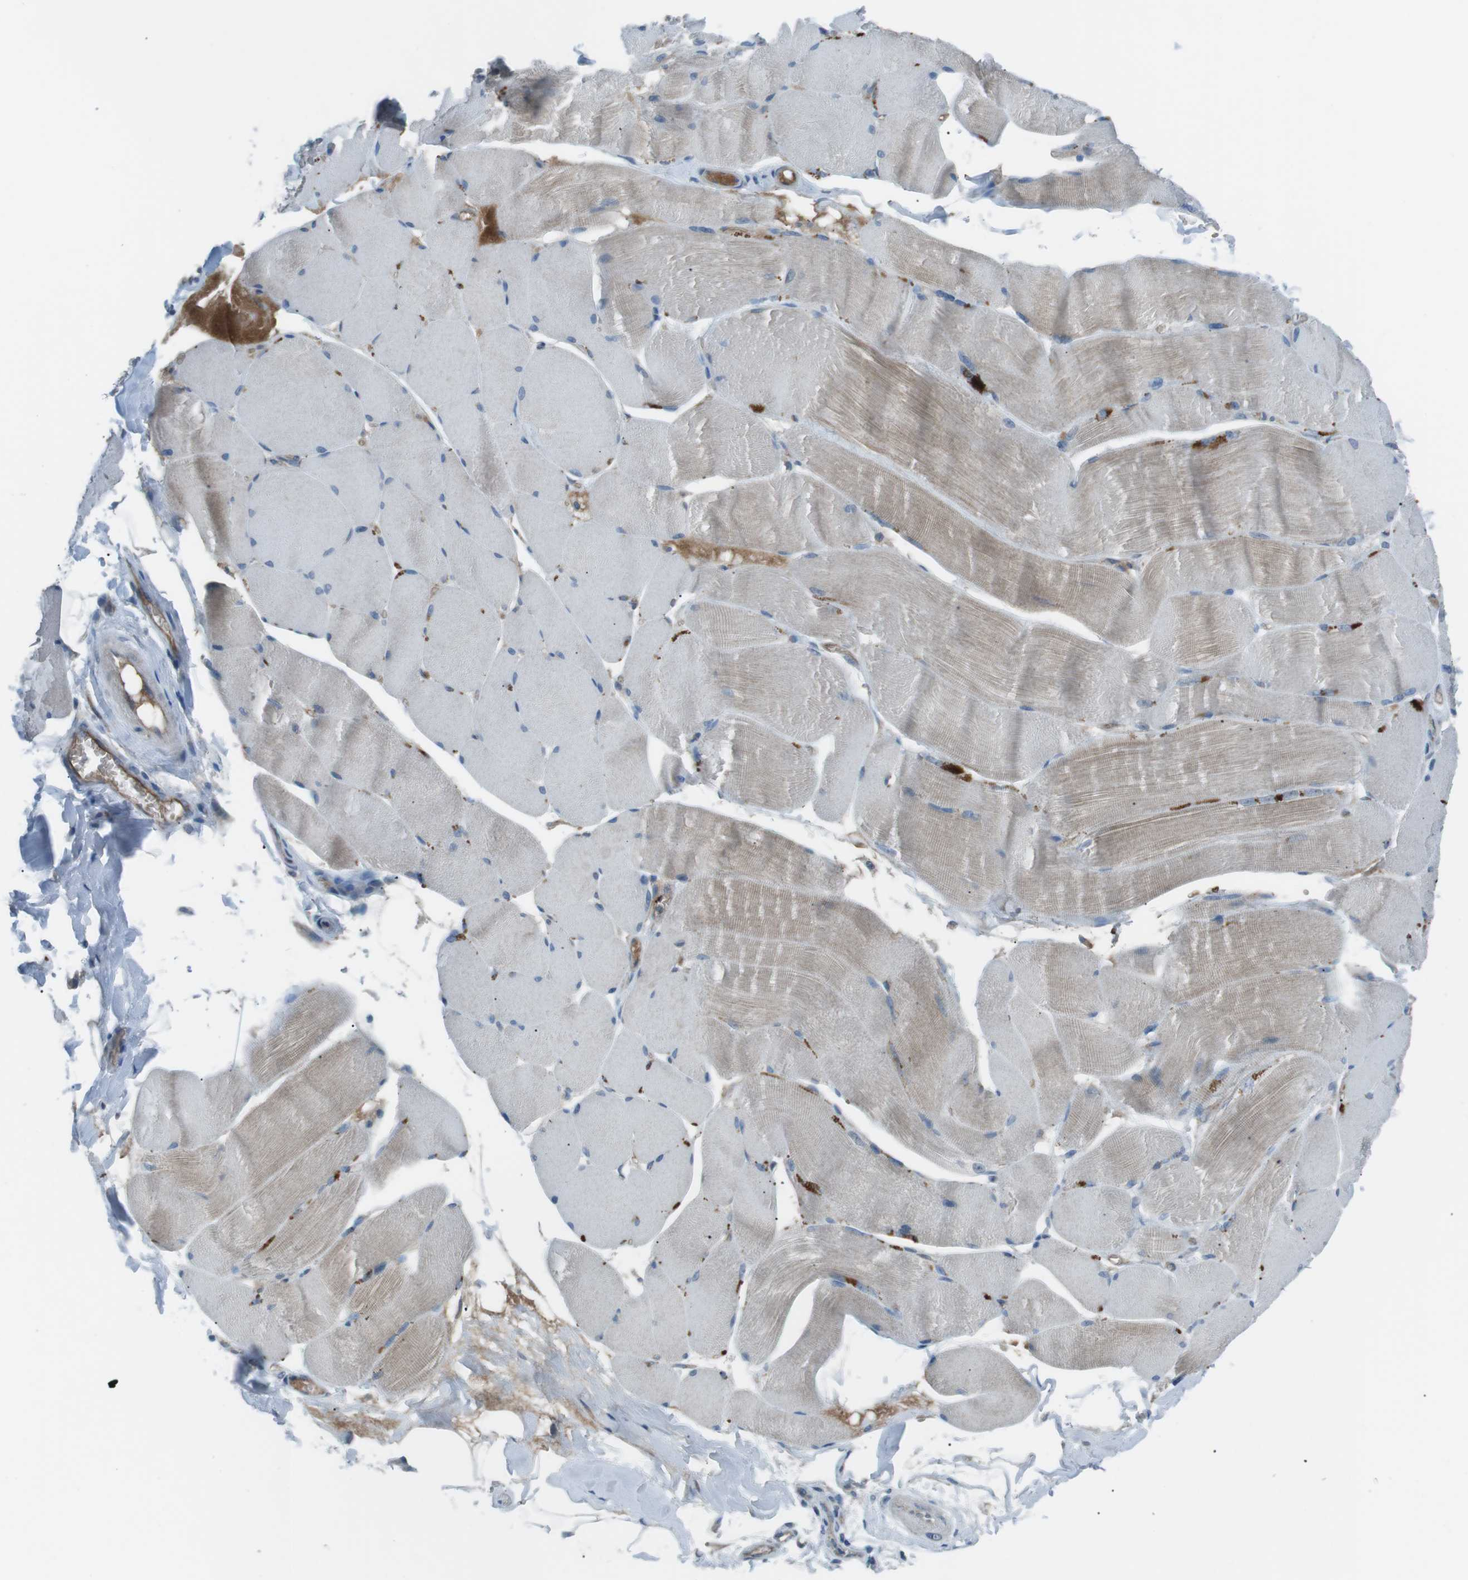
{"staining": {"intensity": "weak", "quantity": "25%-75%", "location": "cytoplasmic/membranous"}, "tissue": "skeletal muscle", "cell_type": "Myocytes", "image_type": "normal", "snomed": [{"axis": "morphology", "description": "Normal tissue, NOS"}, {"axis": "topography", "description": "Skin"}, {"axis": "topography", "description": "Skeletal muscle"}], "caption": "IHC photomicrograph of normal skeletal muscle: skeletal muscle stained using immunohistochemistry displays low levels of weak protein expression localized specifically in the cytoplasmic/membranous of myocytes, appearing as a cytoplasmic/membranous brown color.", "gene": "SPTA1", "patient": {"sex": "male", "age": 83}}